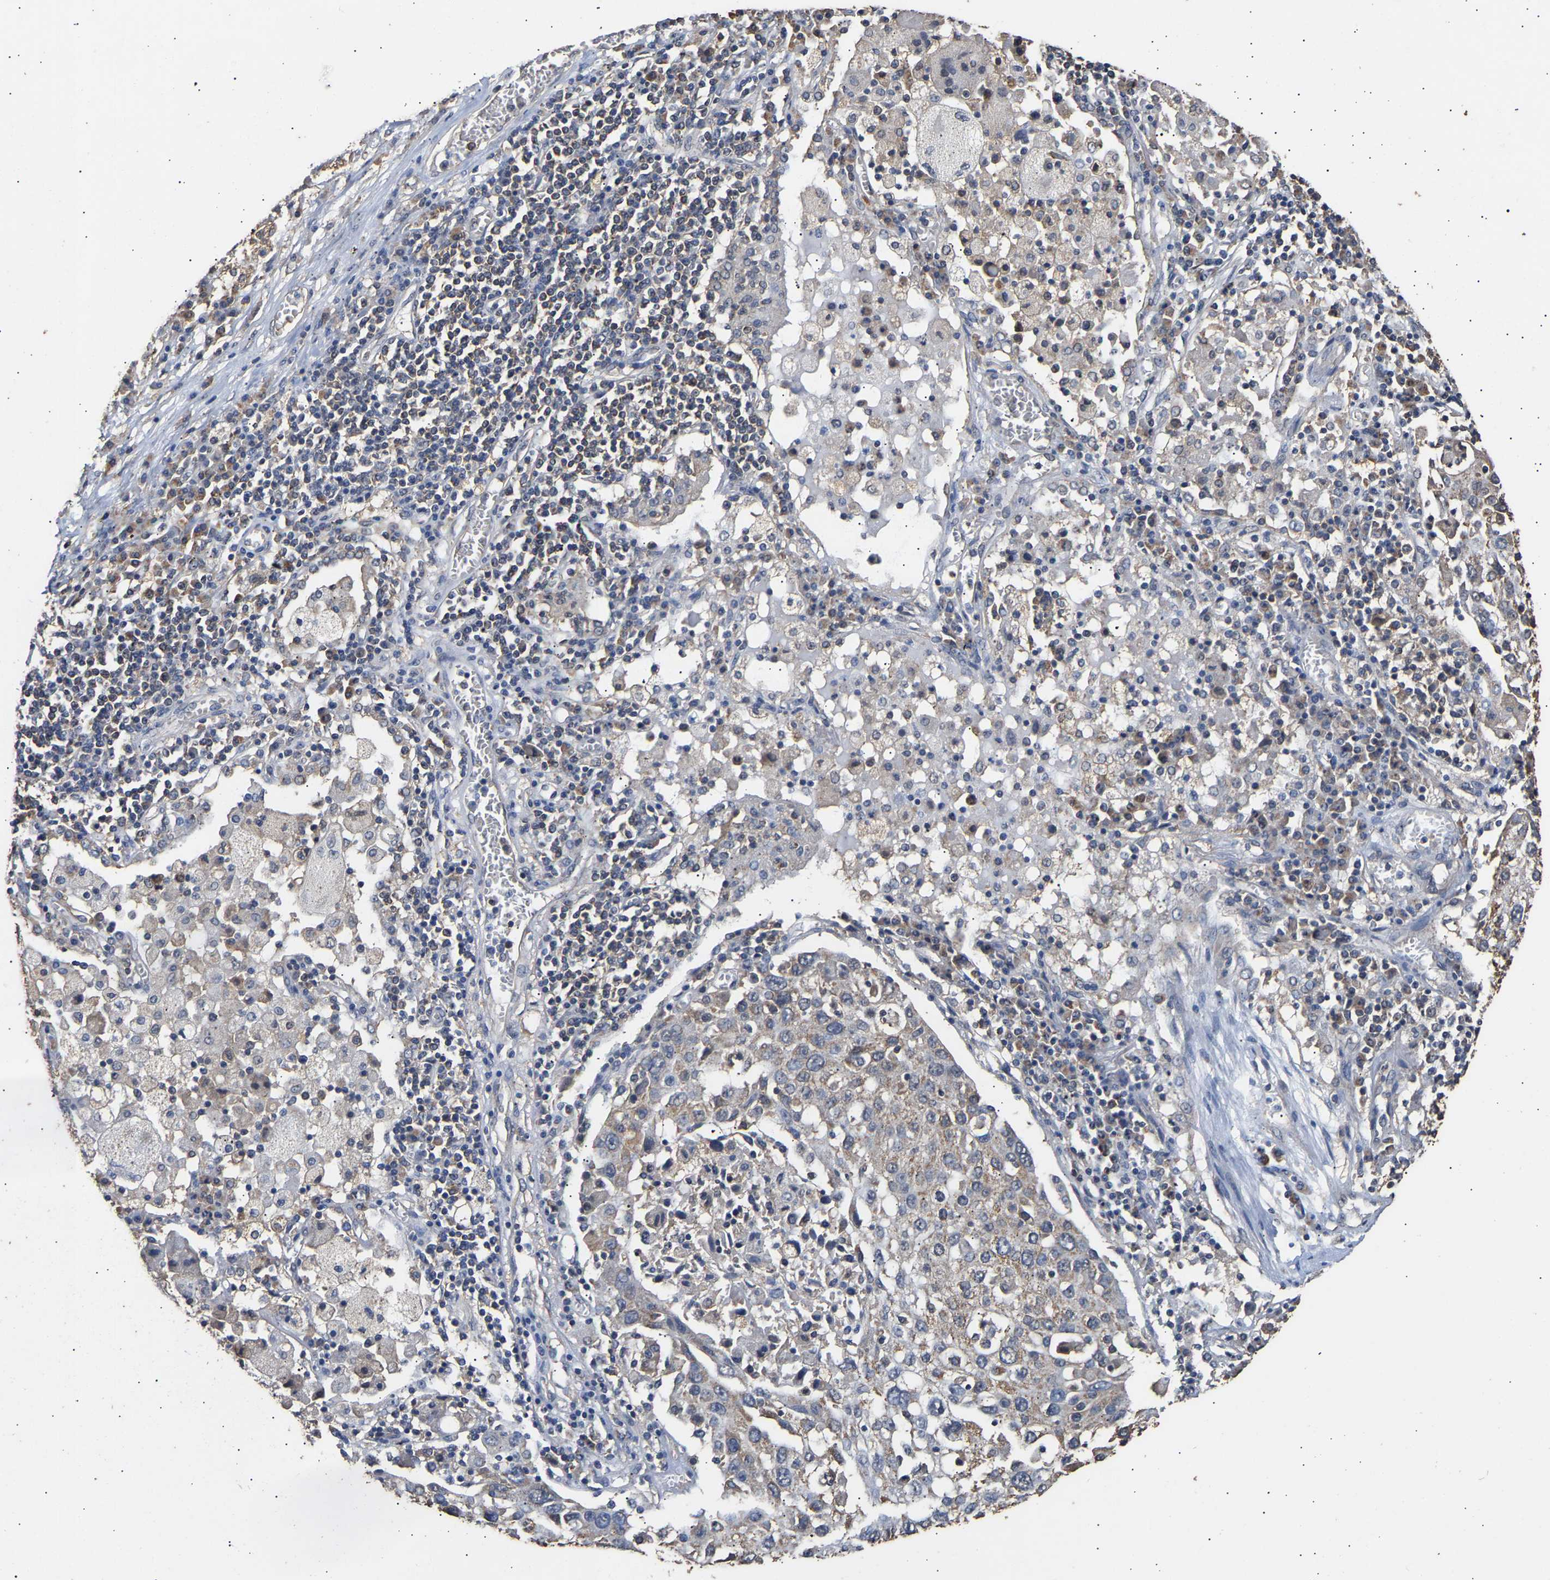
{"staining": {"intensity": "weak", "quantity": "<25%", "location": "cytoplasmic/membranous"}, "tissue": "lung cancer", "cell_type": "Tumor cells", "image_type": "cancer", "snomed": [{"axis": "morphology", "description": "Squamous cell carcinoma, NOS"}, {"axis": "topography", "description": "Lung"}], "caption": "Photomicrograph shows no protein staining in tumor cells of lung squamous cell carcinoma tissue. (Brightfield microscopy of DAB (3,3'-diaminobenzidine) IHC at high magnification).", "gene": "ZNF26", "patient": {"sex": "male", "age": 65}}